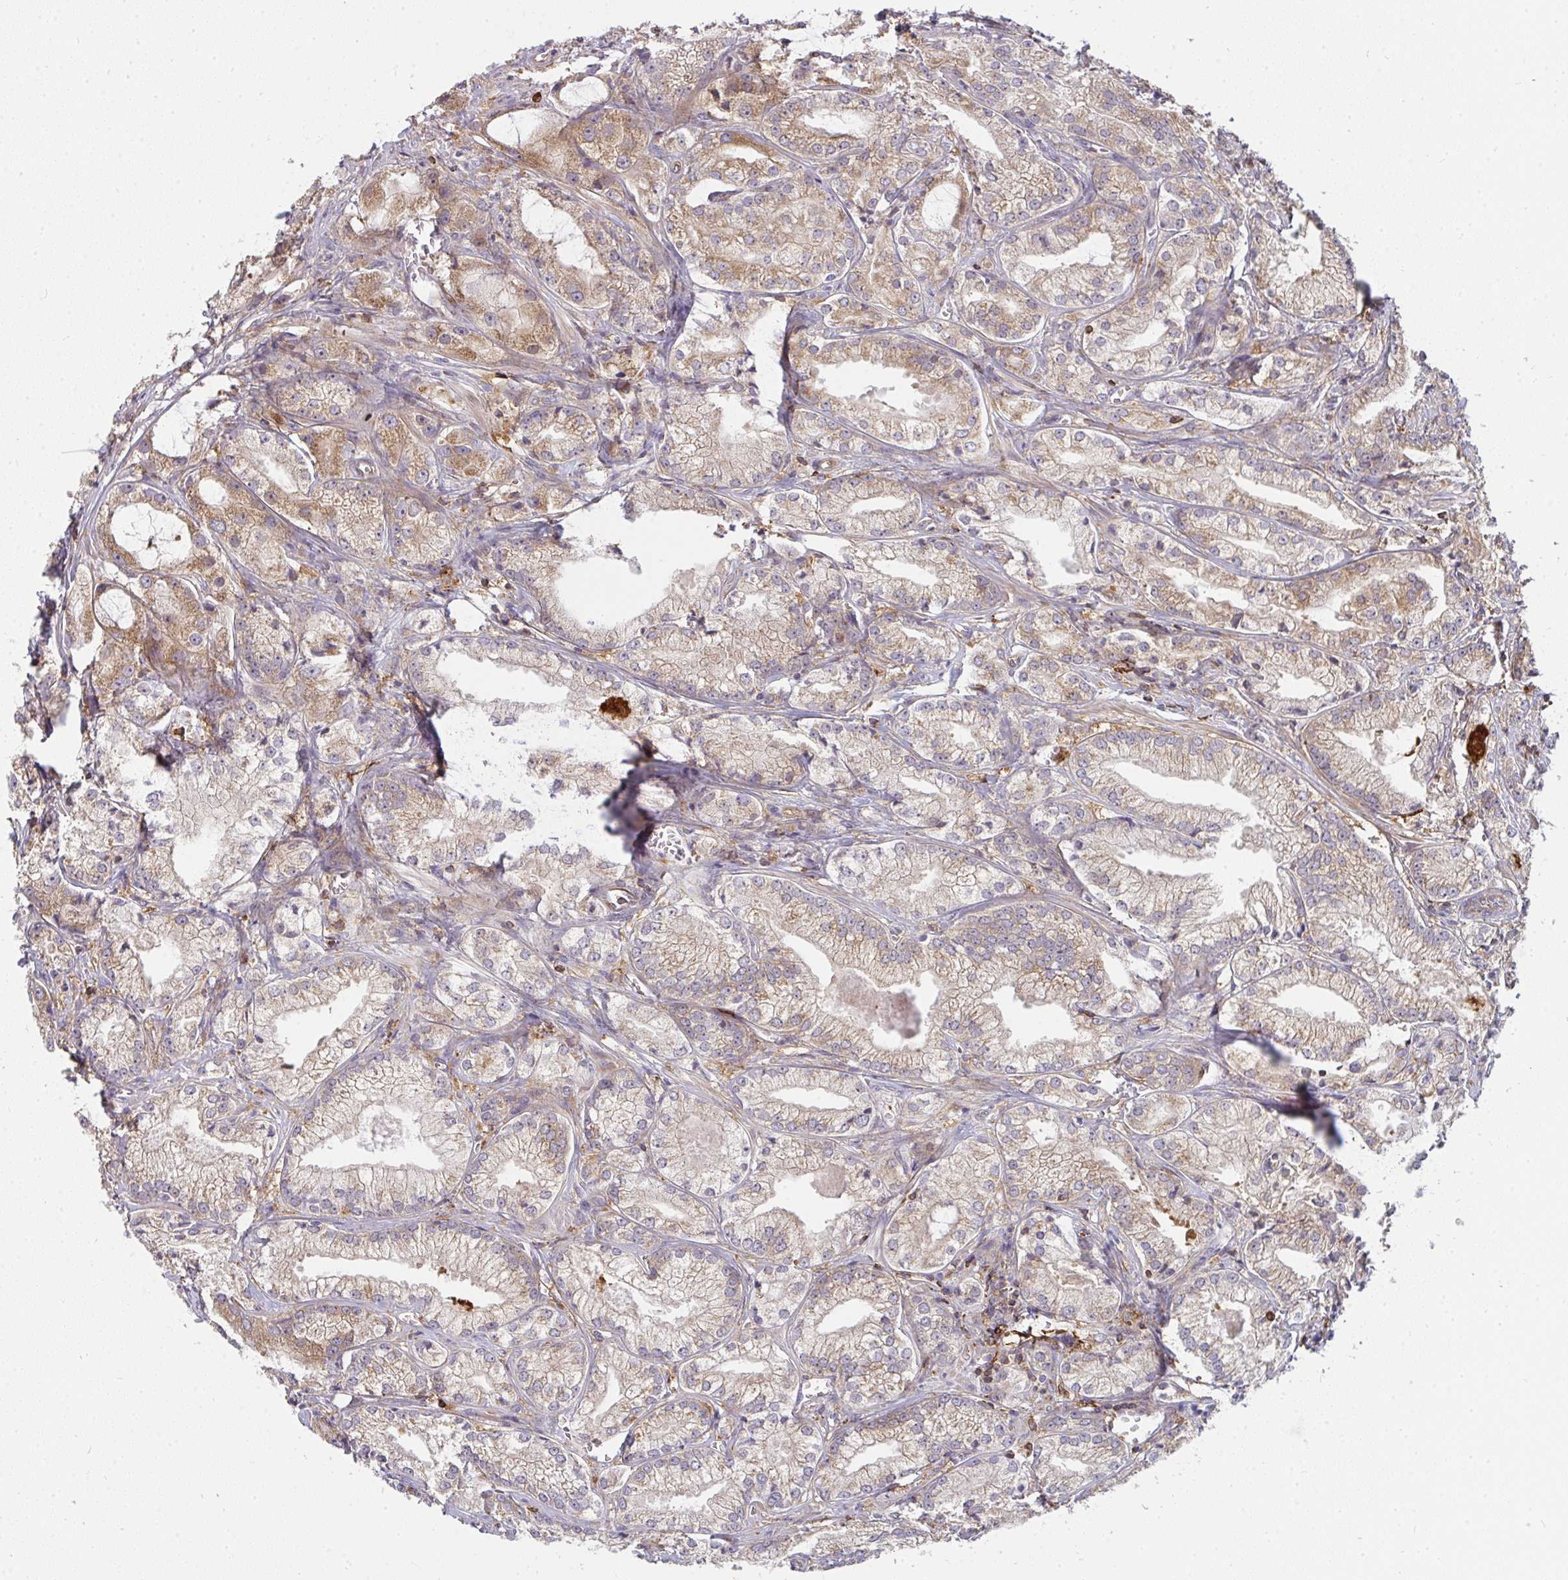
{"staining": {"intensity": "moderate", "quantity": "25%-75%", "location": "cytoplasmic/membranous"}, "tissue": "prostate cancer", "cell_type": "Tumor cells", "image_type": "cancer", "snomed": [{"axis": "morphology", "description": "Adenocarcinoma, High grade"}, {"axis": "topography", "description": "Prostate"}], "caption": "High-power microscopy captured an immunohistochemistry micrograph of high-grade adenocarcinoma (prostate), revealing moderate cytoplasmic/membranous expression in about 25%-75% of tumor cells.", "gene": "CSF3R", "patient": {"sex": "male", "age": 64}}